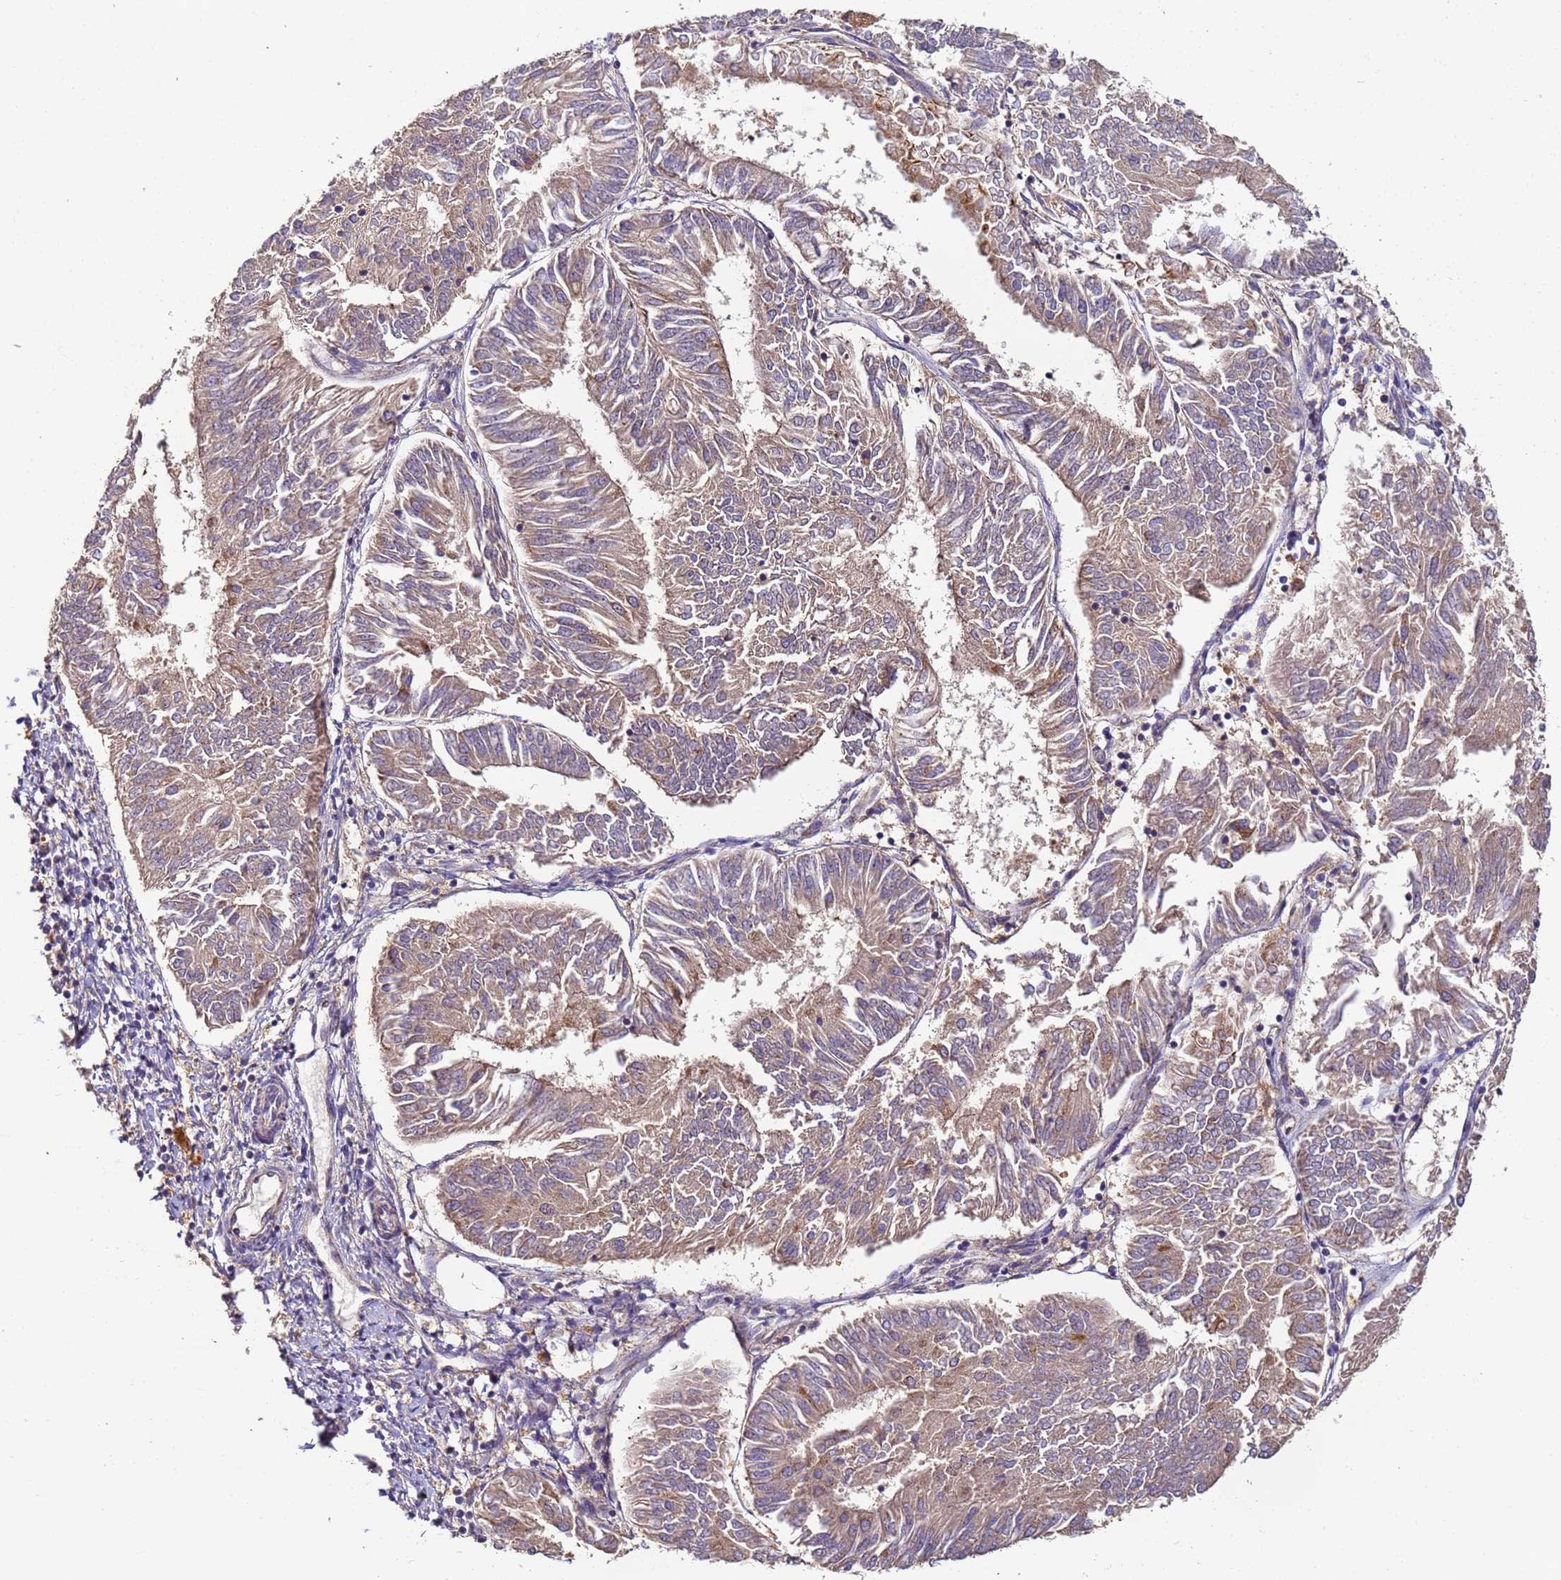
{"staining": {"intensity": "weak", "quantity": ">75%", "location": "cytoplasmic/membranous"}, "tissue": "endometrial cancer", "cell_type": "Tumor cells", "image_type": "cancer", "snomed": [{"axis": "morphology", "description": "Adenocarcinoma, NOS"}, {"axis": "topography", "description": "Endometrium"}], "caption": "Endometrial adenocarcinoma stained with a brown dye displays weak cytoplasmic/membranous positive positivity in approximately >75% of tumor cells.", "gene": "TIGAR", "patient": {"sex": "female", "age": 58}}